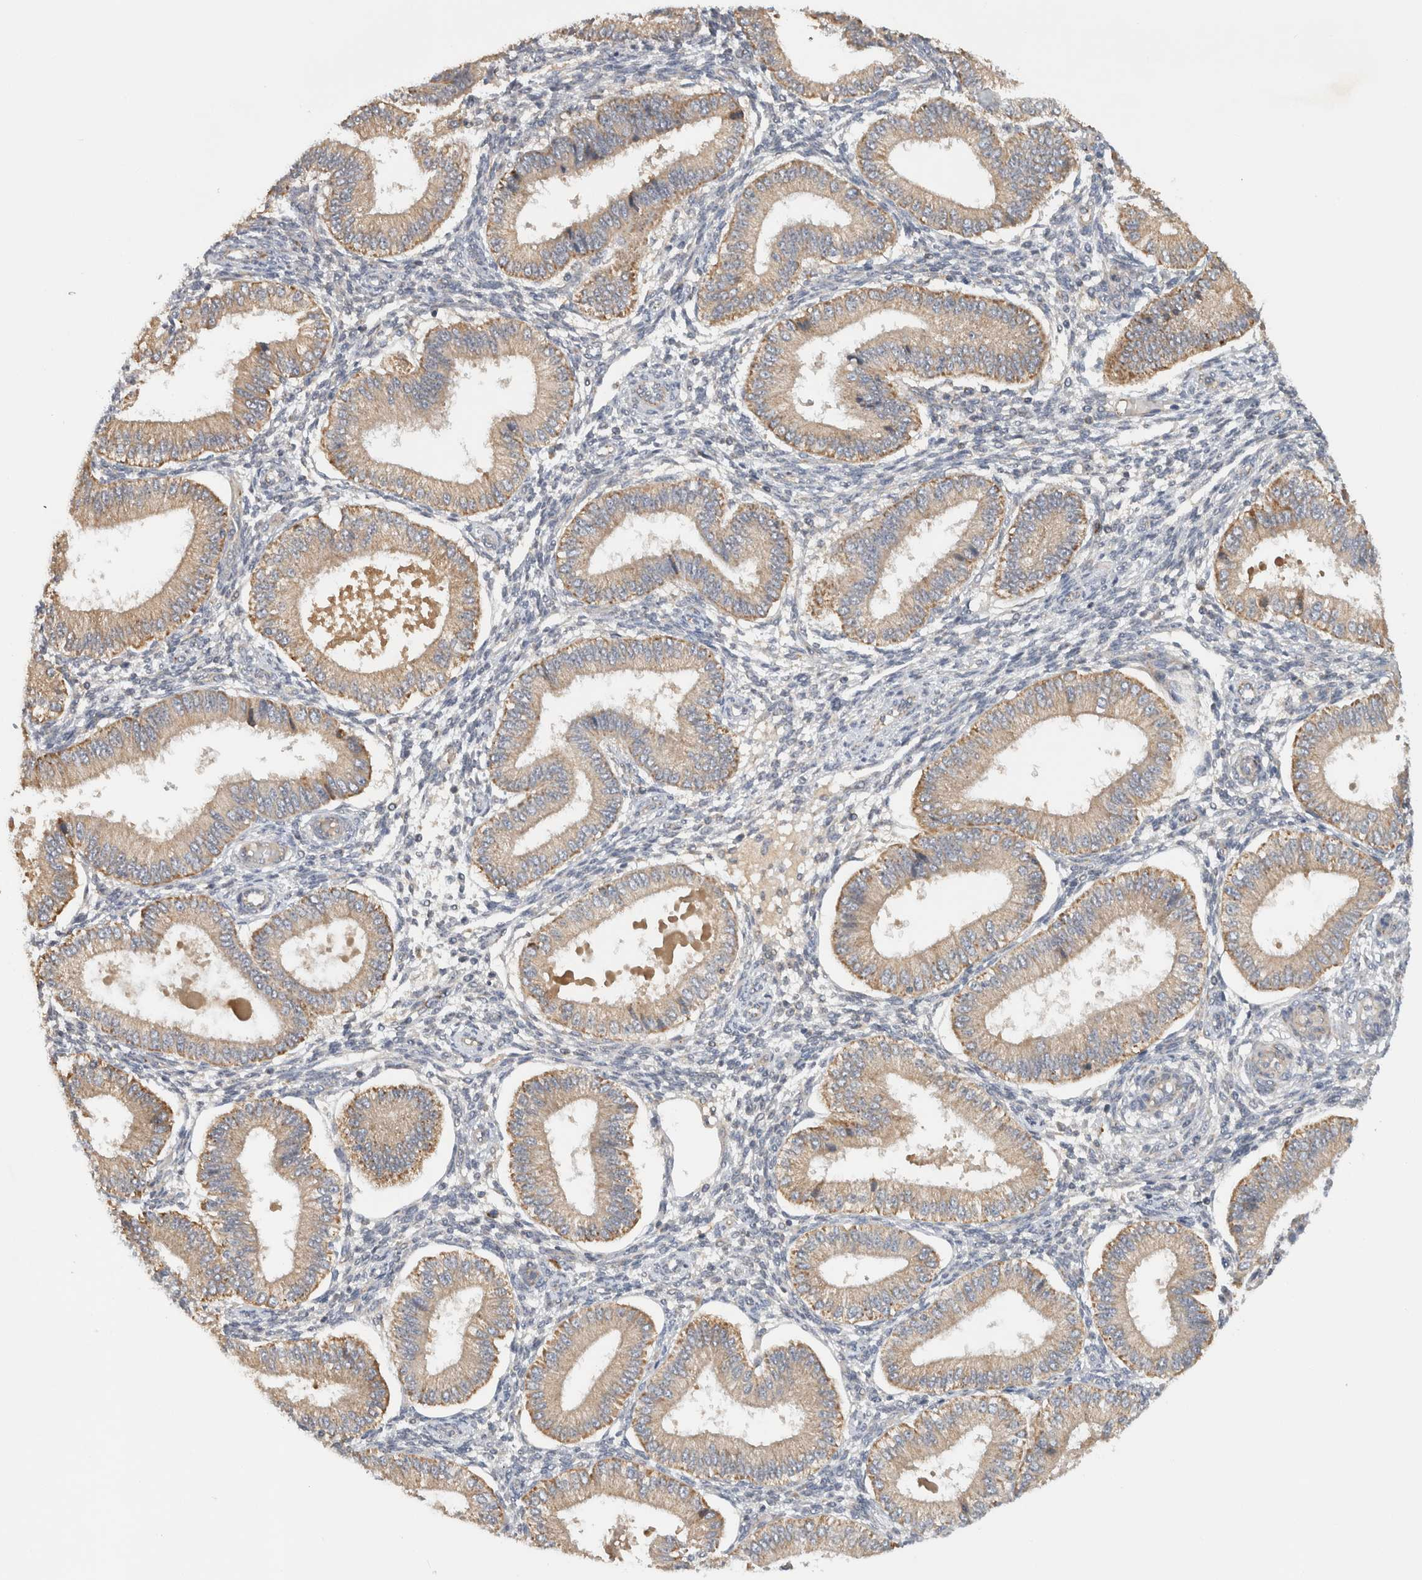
{"staining": {"intensity": "weak", "quantity": "<25%", "location": "cytoplasmic/membranous"}, "tissue": "endometrium", "cell_type": "Cells in endometrial stroma", "image_type": "normal", "snomed": [{"axis": "morphology", "description": "Normal tissue, NOS"}, {"axis": "topography", "description": "Endometrium"}], "caption": "Cells in endometrial stroma show no significant positivity in benign endometrium.", "gene": "AMPD1", "patient": {"sex": "female", "age": 39}}